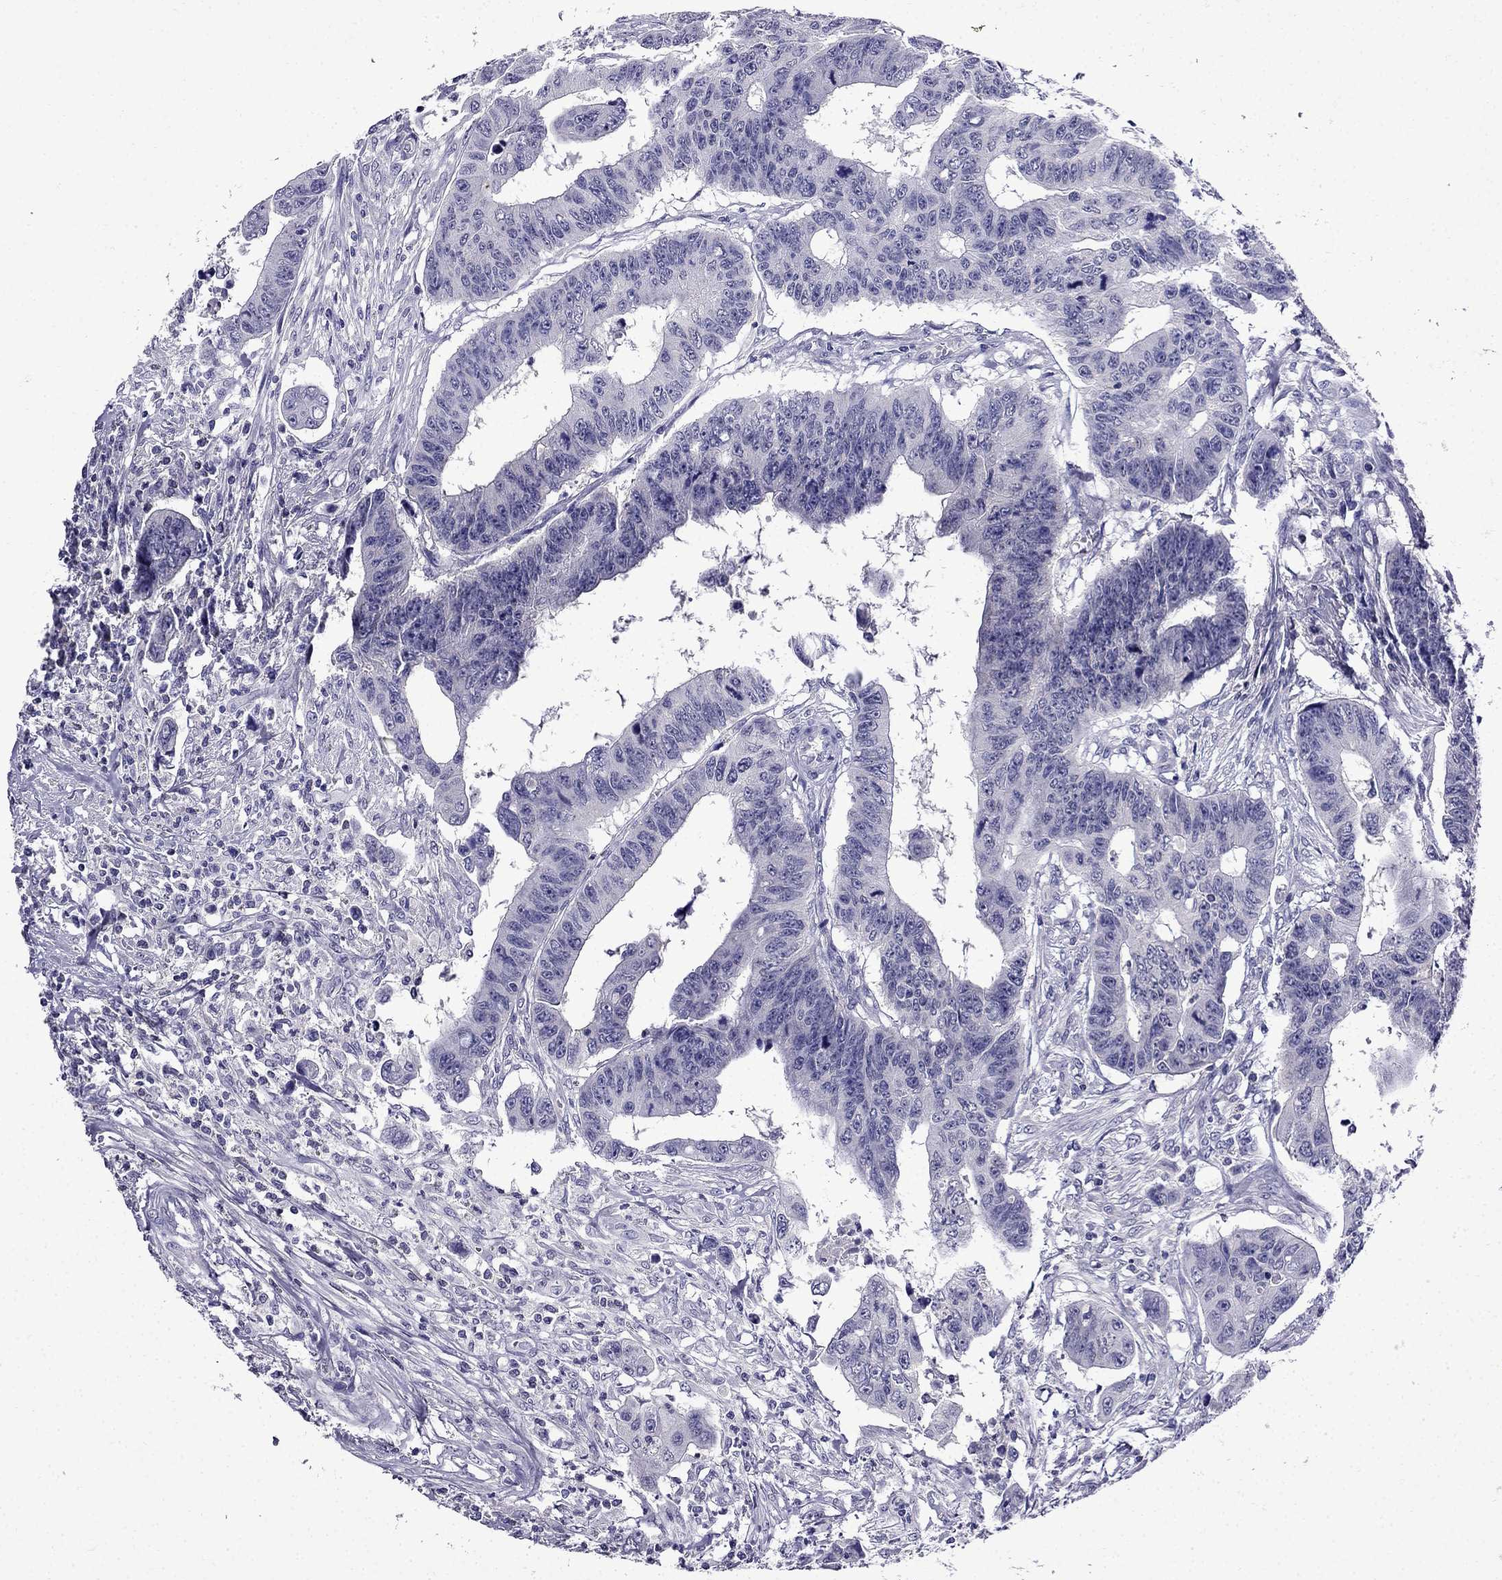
{"staining": {"intensity": "negative", "quantity": "none", "location": "none"}, "tissue": "colorectal cancer", "cell_type": "Tumor cells", "image_type": "cancer", "snomed": [{"axis": "morphology", "description": "Adenocarcinoma, NOS"}, {"axis": "topography", "description": "Rectum"}], "caption": "Immunohistochemistry micrograph of neoplastic tissue: colorectal cancer (adenocarcinoma) stained with DAB shows no significant protein expression in tumor cells.", "gene": "DNAH17", "patient": {"sex": "female", "age": 85}}